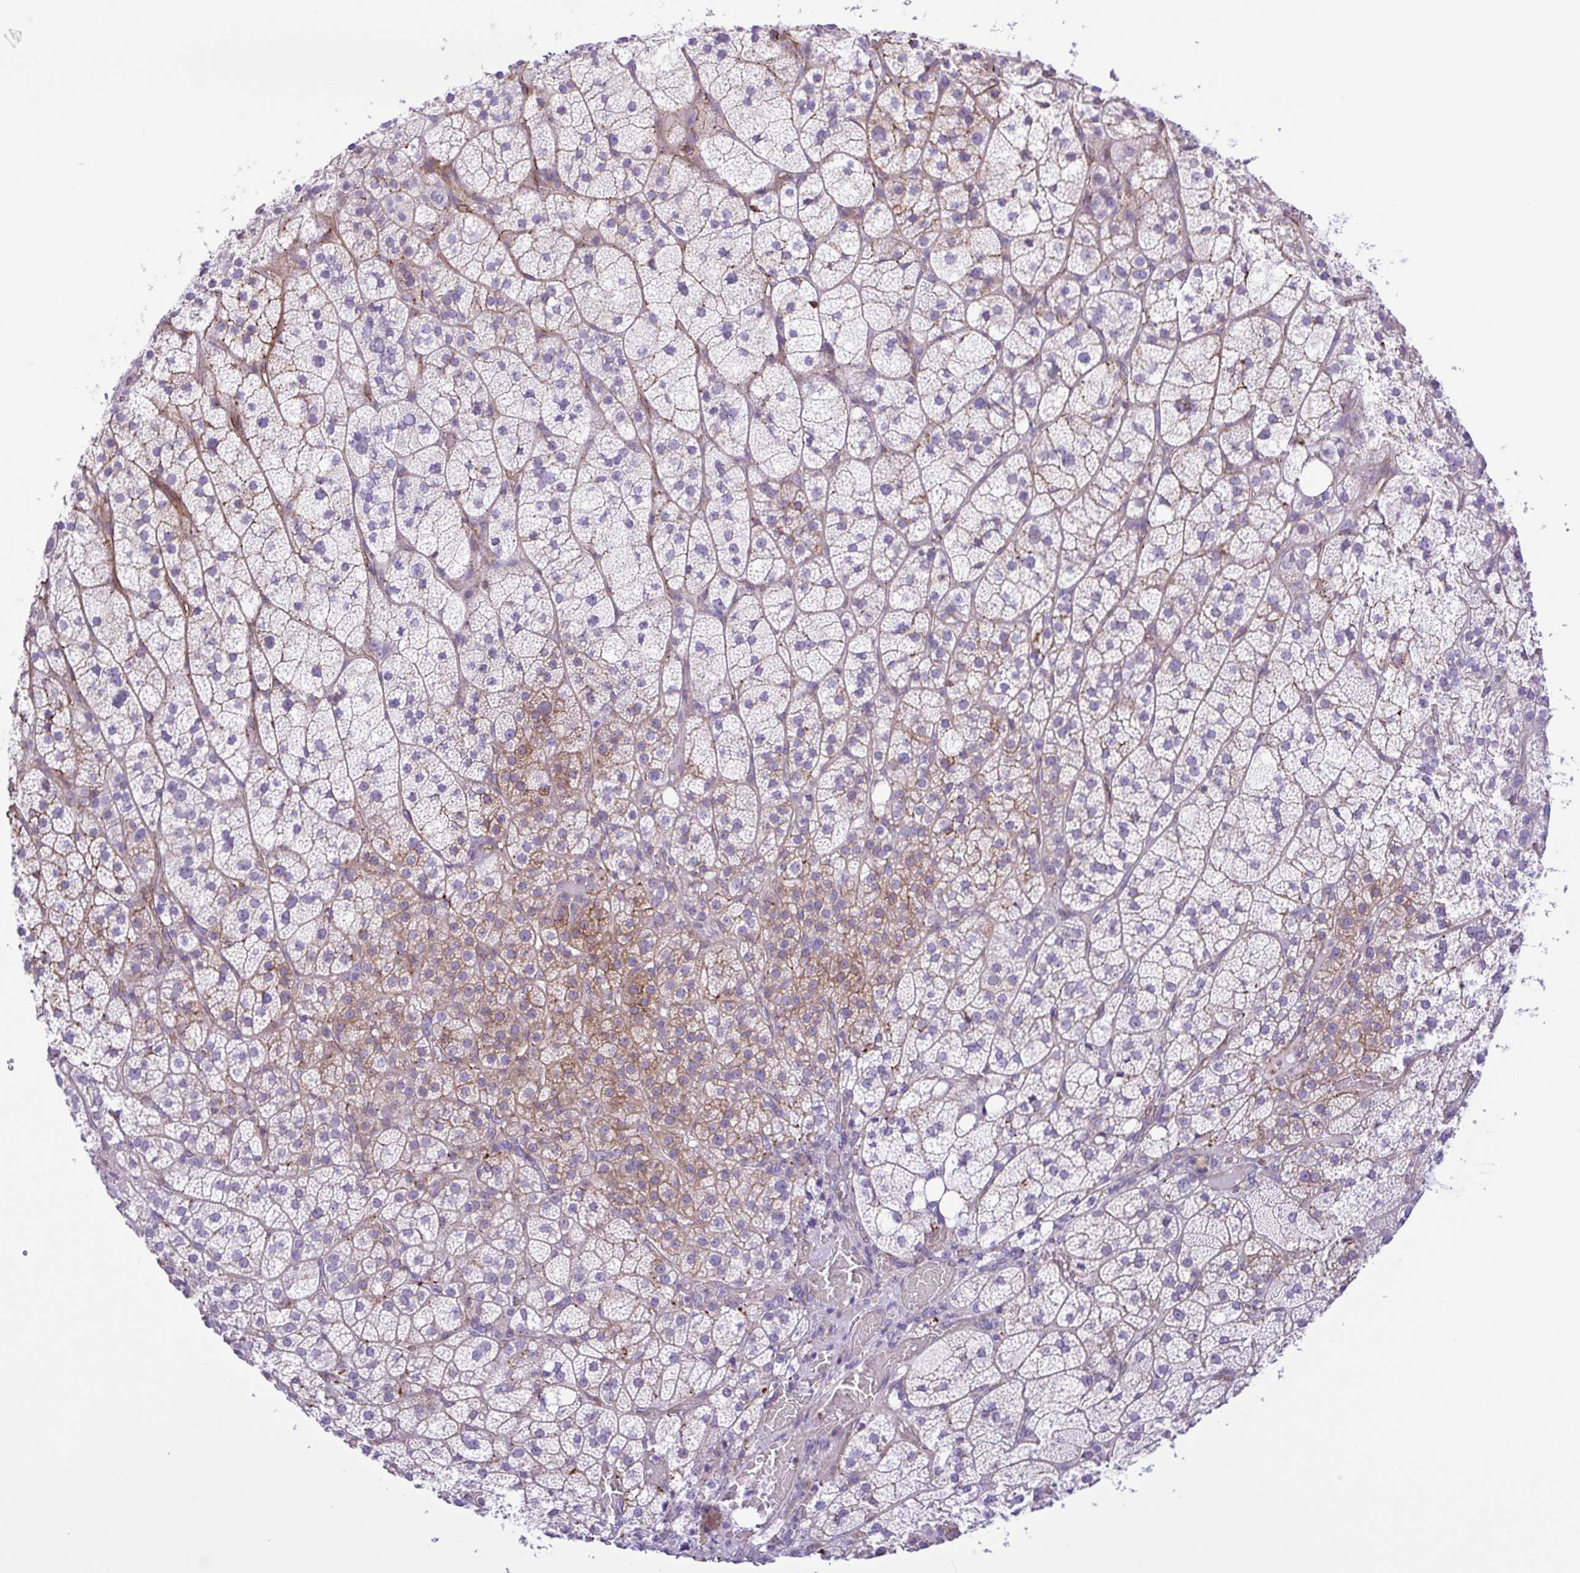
{"staining": {"intensity": "moderate", "quantity": "25%-75%", "location": "cytoplasmic/membranous"}, "tissue": "adrenal gland", "cell_type": "Glandular cells", "image_type": "normal", "snomed": [{"axis": "morphology", "description": "Normal tissue, NOS"}, {"axis": "topography", "description": "Adrenal gland"}], "caption": "This histopathology image reveals immunohistochemistry staining of benign adrenal gland, with medium moderate cytoplasmic/membranous positivity in about 25%-75% of glandular cells.", "gene": "FLT1", "patient": {"sex": "female", "age": 60}}